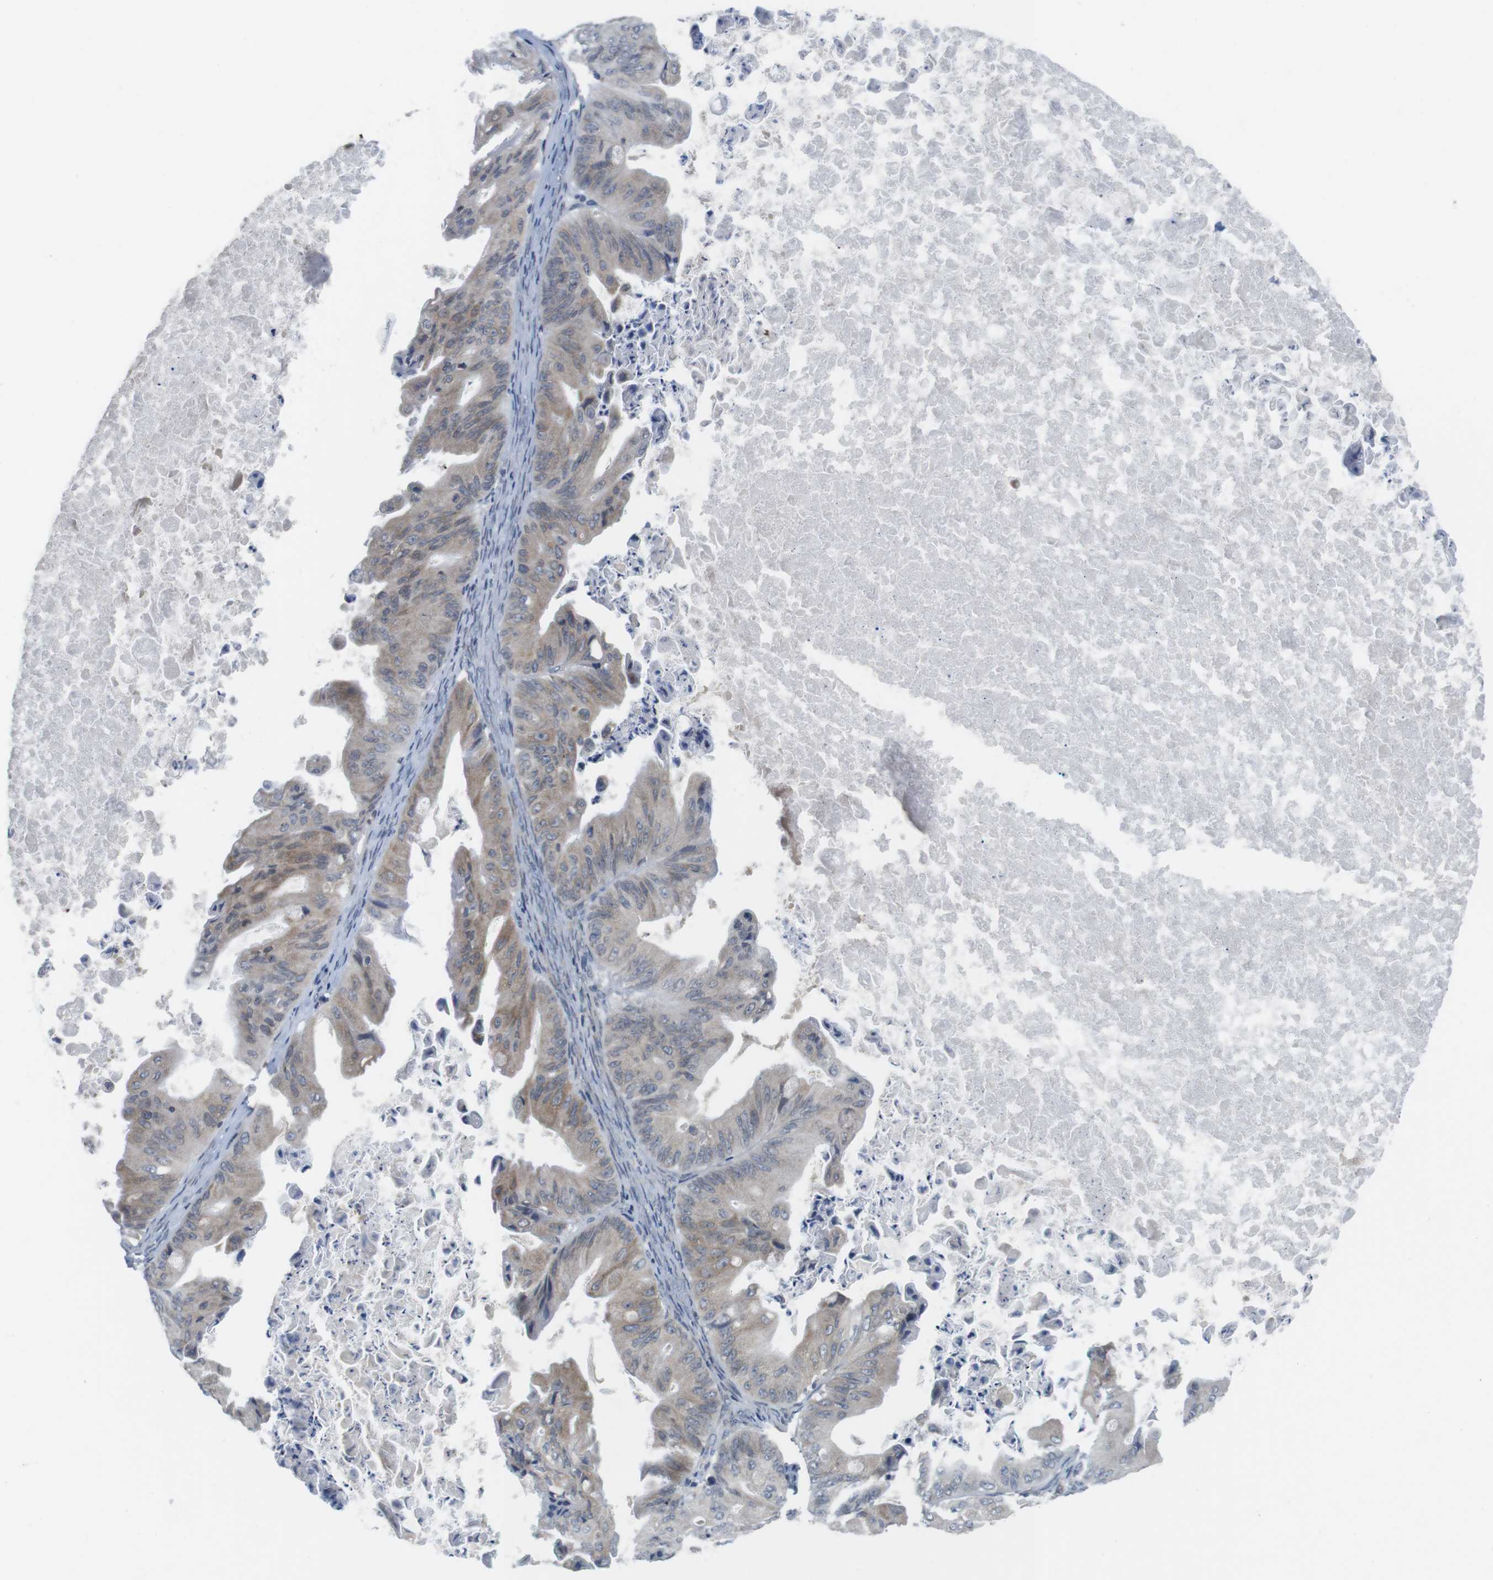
{"staining": {"intensity": "weak", "quantity": ">75%", "location": "cytoplasmic/membranous"}, "tissue": "ovarian cancer", "cell_type": "Tumor cells", "image_type": "cancer", "snomed": [{"axis": "morphology", "description": "Cystadenocarcinoma, mucinous, NOS"}, {"axis": "topography", "description": "Ovary"}], "caption": "Ovarian cancer (mucinous cystadenocarcinoma) stained with a brown dye displays weak cytoplasmic/membranous positive positivity in about >75% of tumor cells.", "gene": "ERGIC3", "patient": {"sex": "female", "age": 37}}